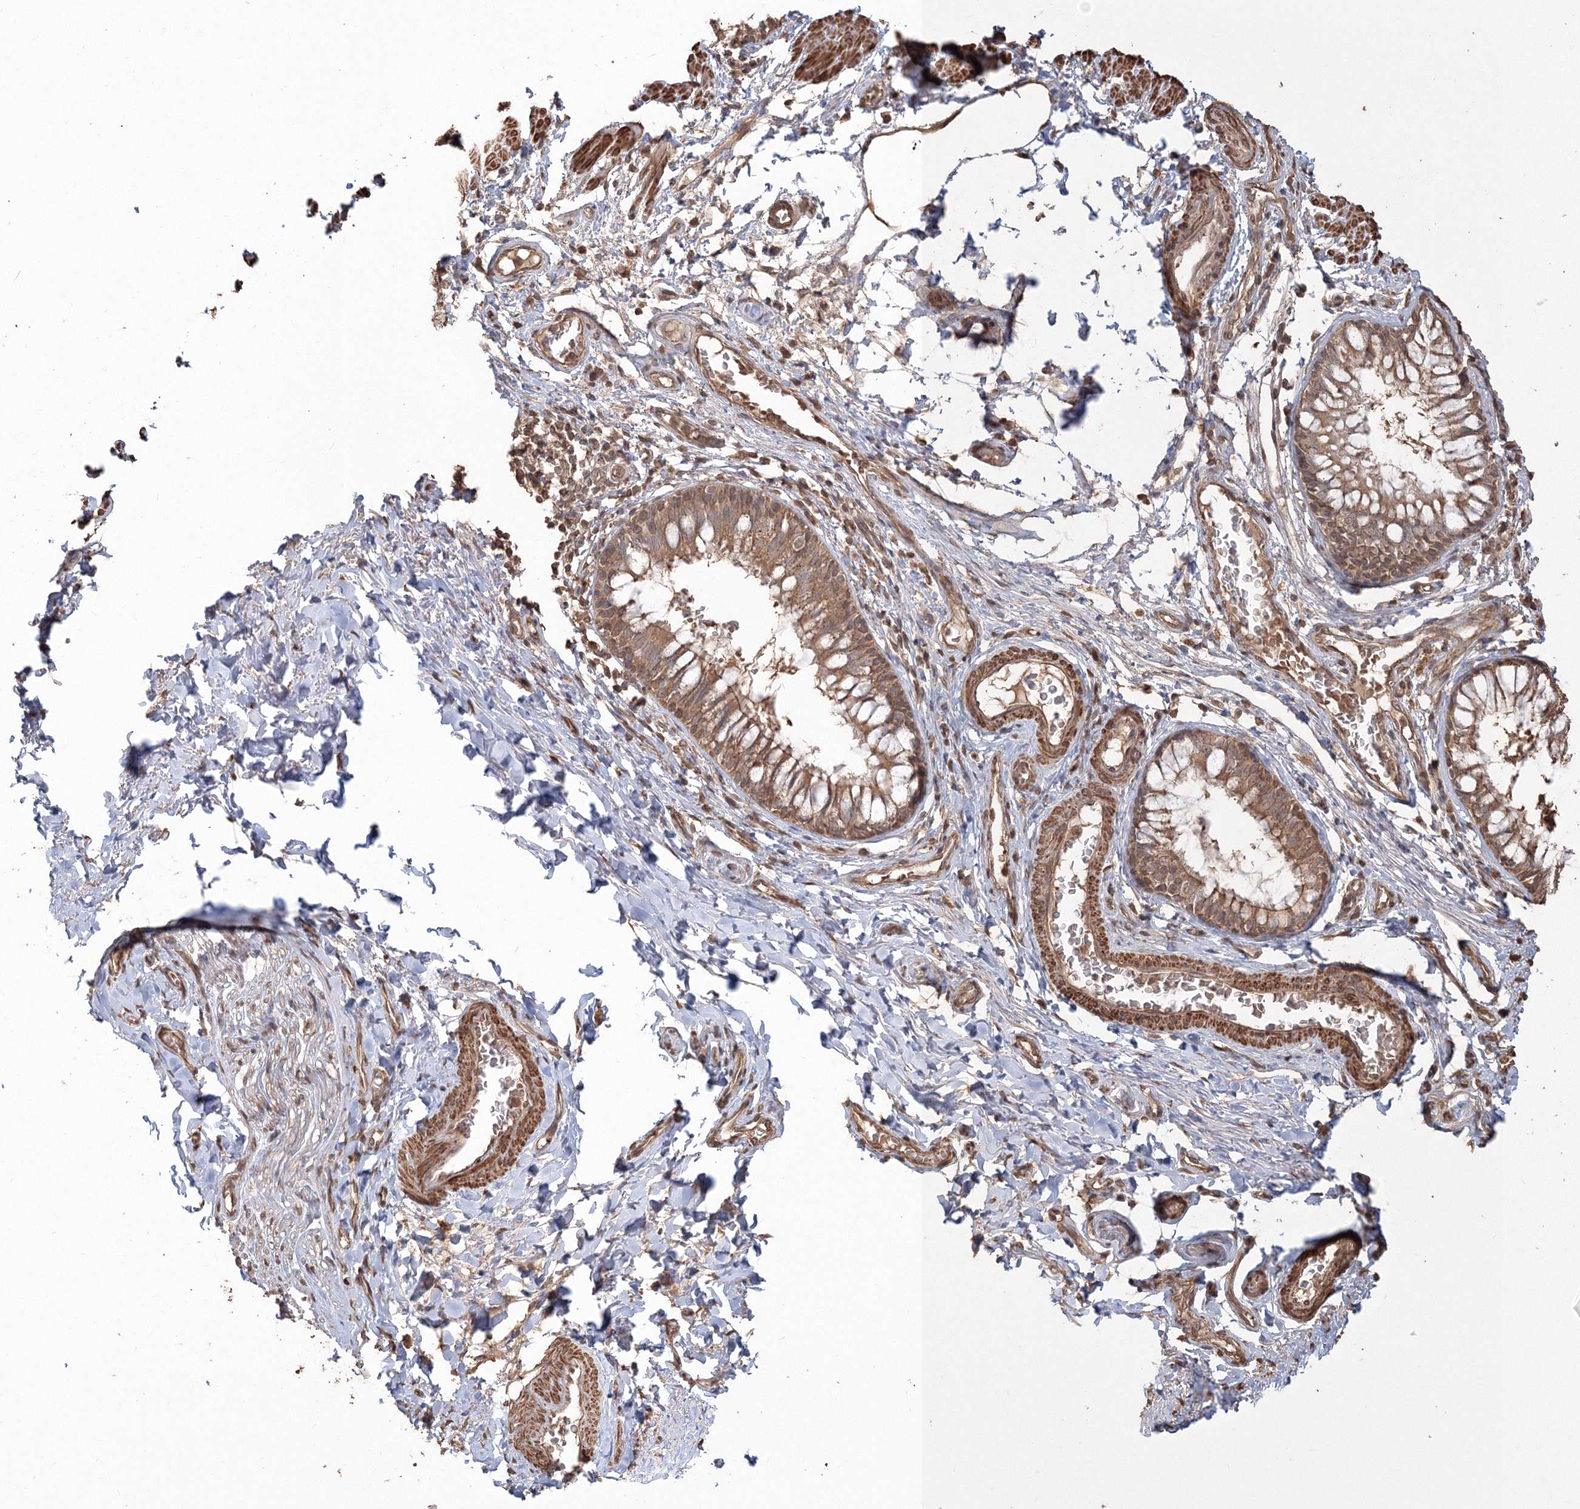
{"staining": {"intensity": "moderate", "quantity": ">75%", "location": "cytoplasmic/membranous"}, "tissue": "bronchus", "cell_type": "Respiratory epithelial cells", "image_type": "normal", "snomed": [{"axis": "morphology", "description": "Normal tissue, NOS"}, {"axis": "topography", "description": "Cartilage tissue"}, {"axis": "topography", "description": "Bronchus"}], "caption": "Immunohistochemical staining of unremarkable bronchus exhibits moderate cytoplasmic/membranous protein staining in about >75% of respiratory epithelial cells. (IHC, brightfield microscopy, high magnification).", "gene": "CCDC122", "patient": {"sex": "female", "age": 36}}